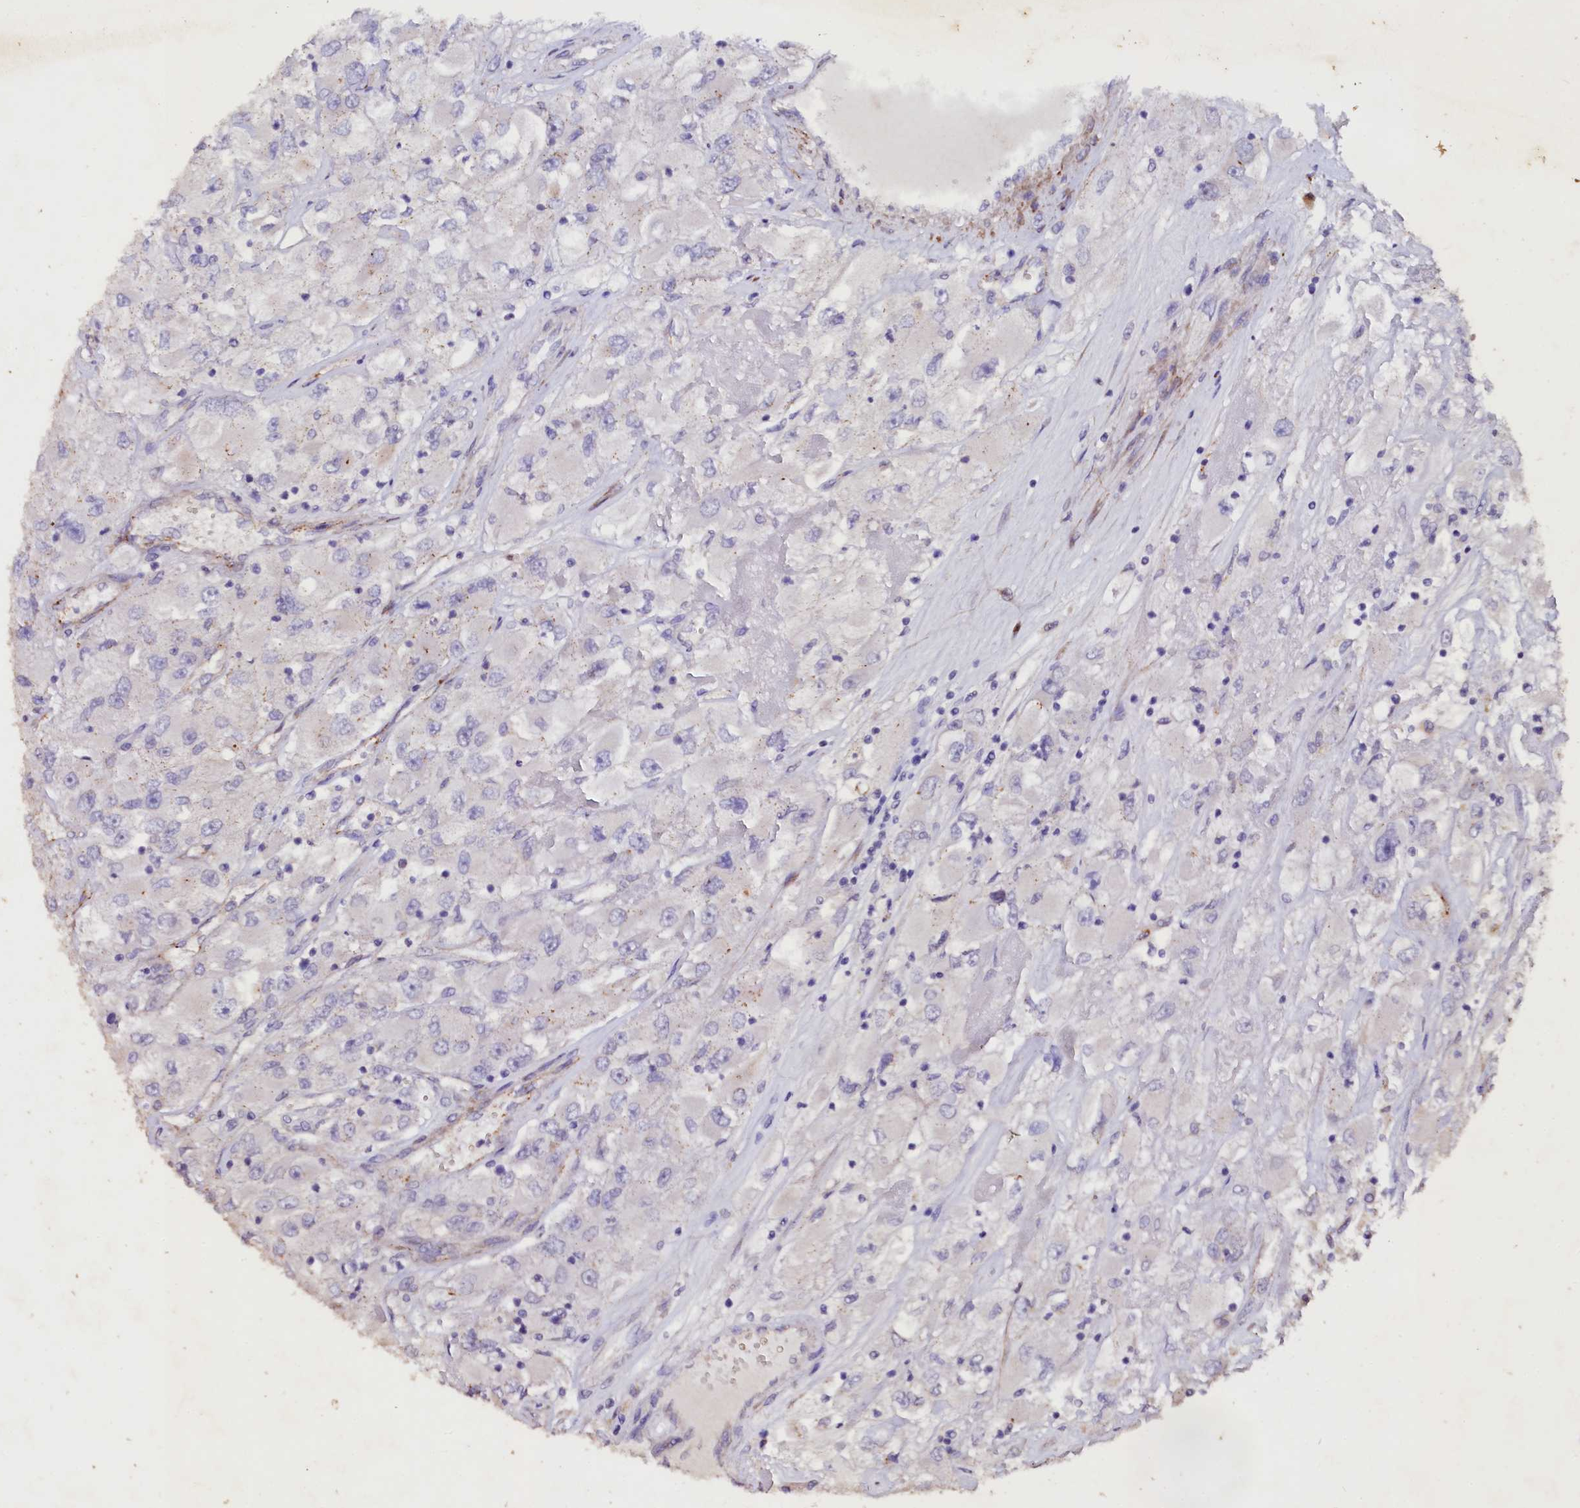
{"staining": {"intensity": "negative", "quantity": "none", "location": "none"}, "tissue": "renal cancer", "cell_type": "Tumor cells", "image_type": "cancer", "snomed": [{"axis": "morphology", "description": "Adenocarcinoma, NOS"}, {"axis": "topography", "description": "Kidney"}], "caption": "DAB (3,3'-diaminobenzidine) immunohistochemical staining of human renal adenocarcinoma shows no significant expression in tumor cells.", "gene": "VPS36", "patient": {"sex": "female", "age": 52}}